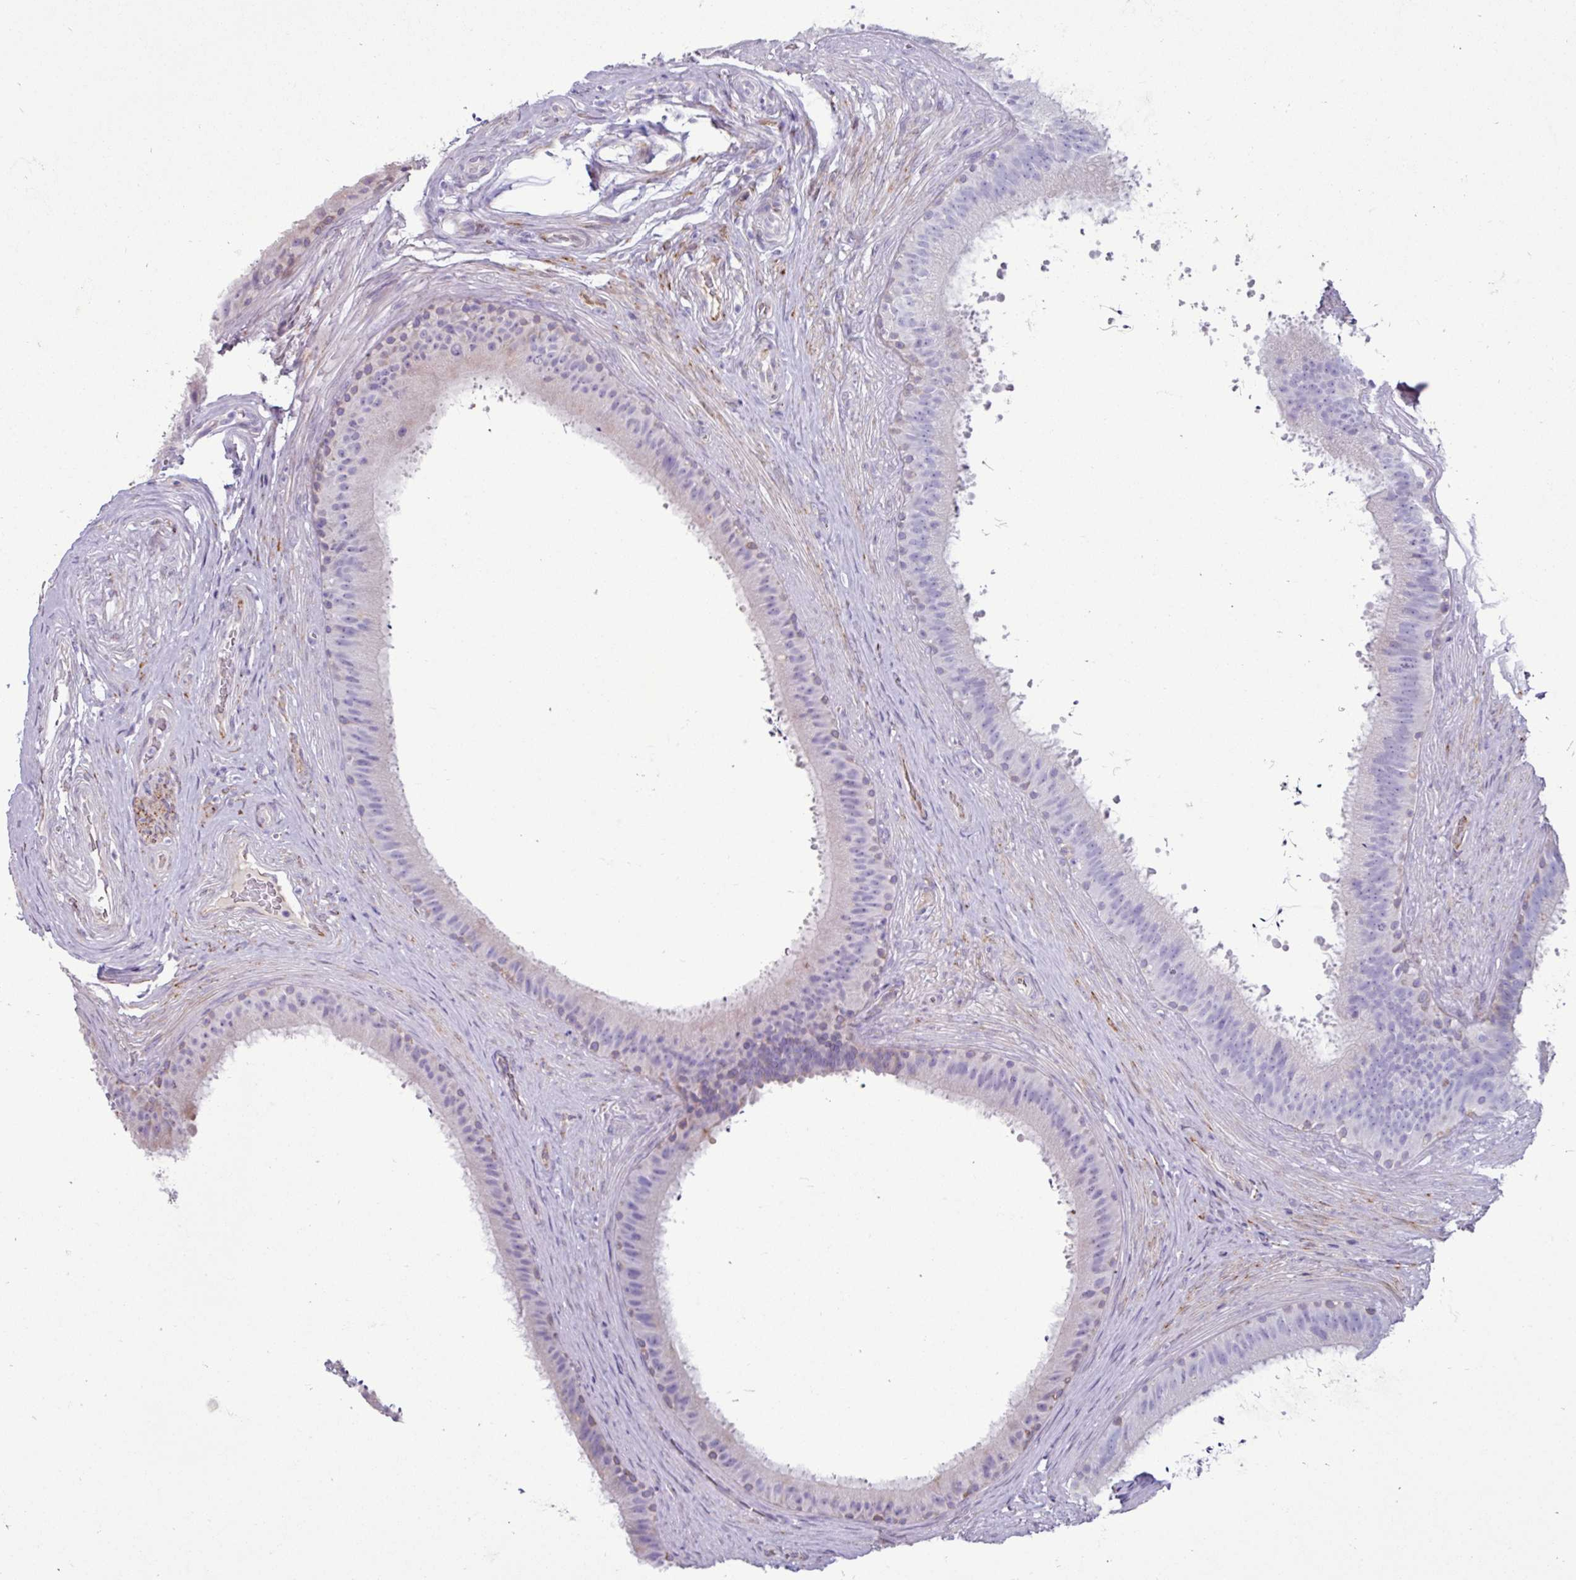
{"staining": {"intensity": "negative", "quantity": "none", "location": "none"}, "tissue": "epididymis", "cell_type": "Glandular cells", "image_type": "normal", "snomed": [{"axis": "morphology", "description": "Normal tissue, NOS"}, {"axis": "topography", "description": "Testis"}, {"axis": "topography", "description": "Epididymis"}], "caption": "DAB (3,3'-diaminobenzidine) immunohistochemical staining of unremarkable human epididymis shows no significant expression in glandular cells.", "gene": "PPP1R35", "patient": {"sex": "male", "age": 41}}